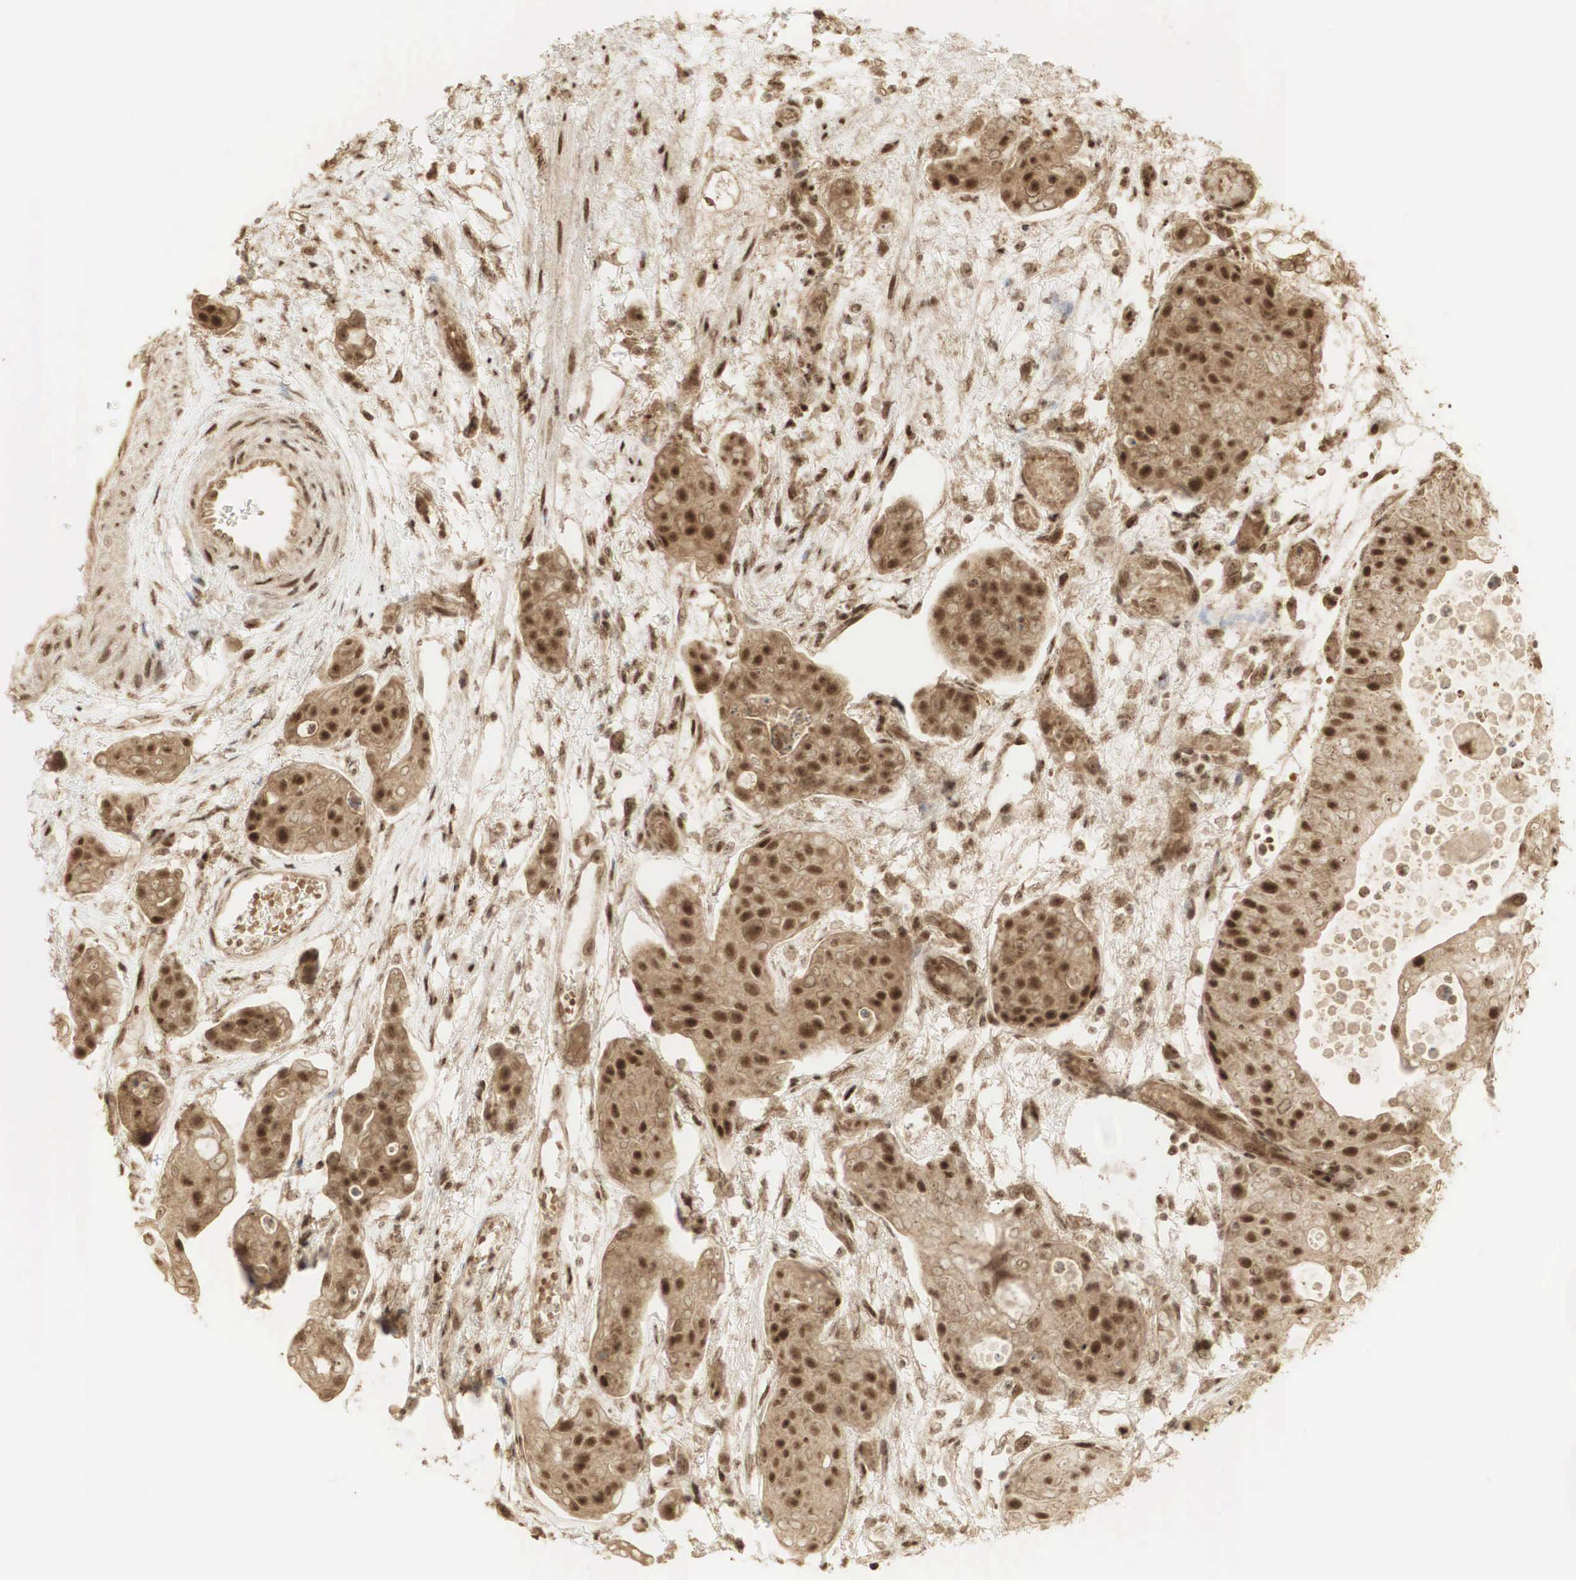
{"staining": {"intensity": "moderate", "quantity": ">75%", "location": "cytoplasmic/membranous,nuclear"}, "tissue": "urothelial cancer", "cell_type": "Tumor cells", "image_type": "cancer", "snomed": [{"axis": "morphology", "description": "Urothelial carcinoma, High grade"}, {"axis": "topography", "description": "Urinary bladder"}], "caption": "Approximately >75% of tumor cells in urothelial cancer show moderate cytoplasmic/membranous and nuclear protein staining as visualized by brown immunohistochemical staining.", "gene": "RNF113A", "patient": {"sex": "male", "age": 78}}